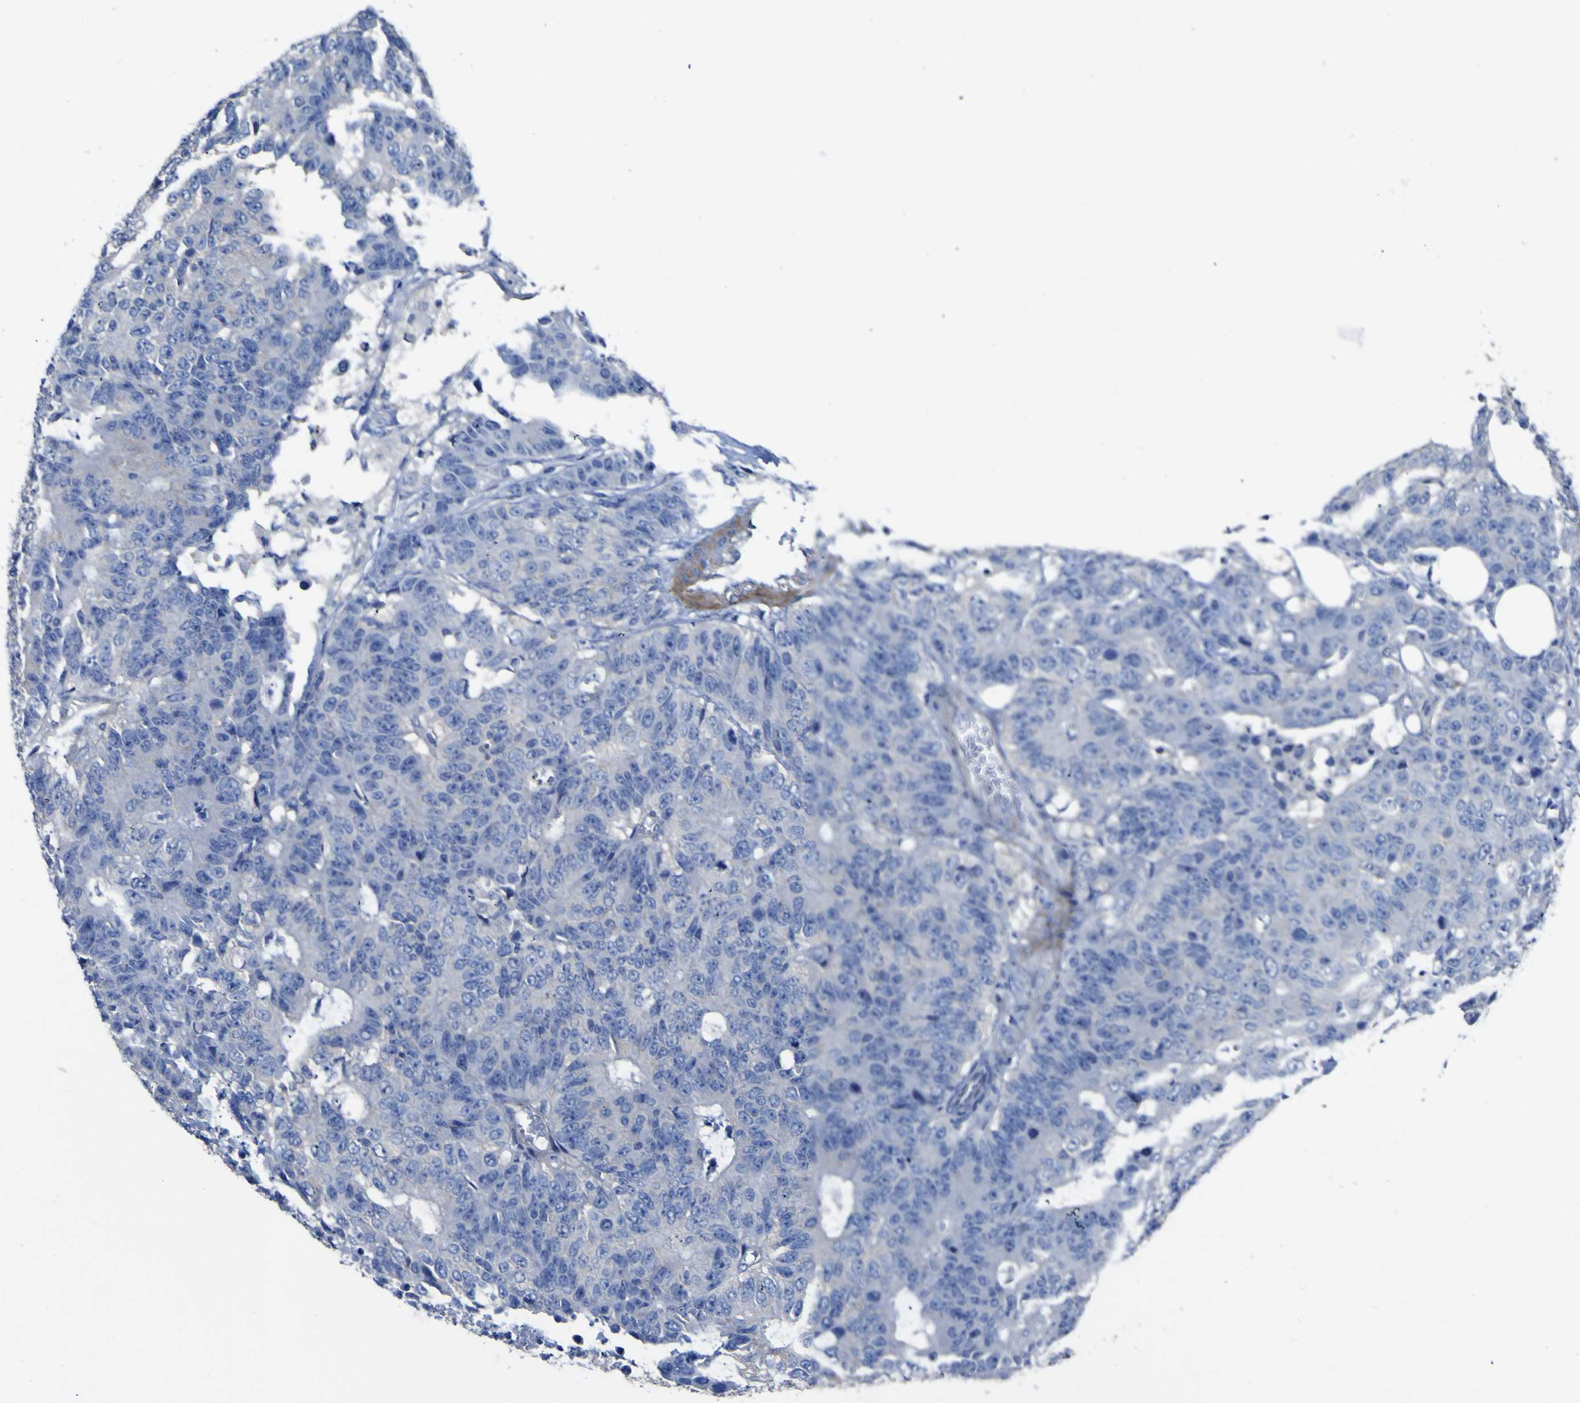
{"staining": {"intensity": "weak", "quantity": "<25%", "location": "cytoplasmic/membranous"}, "tissue": "colorectal cancer", "cell_type": "Tumor cells", "image_type": "cancer", "snomed": [{"axis": "morphology", "description": "Adenocarcinoma, NOS"}, {"axis": "topography", "description": "Colon"}], "caption": "Immunohistochemistry (IHC) micrograph of neoplastic tissue: colorectal cancer stained with DAB demonstrates no significant protein expression in tumor cells.", "gene": "AGO4", "patient": {"sex": "female", "age": 86}}